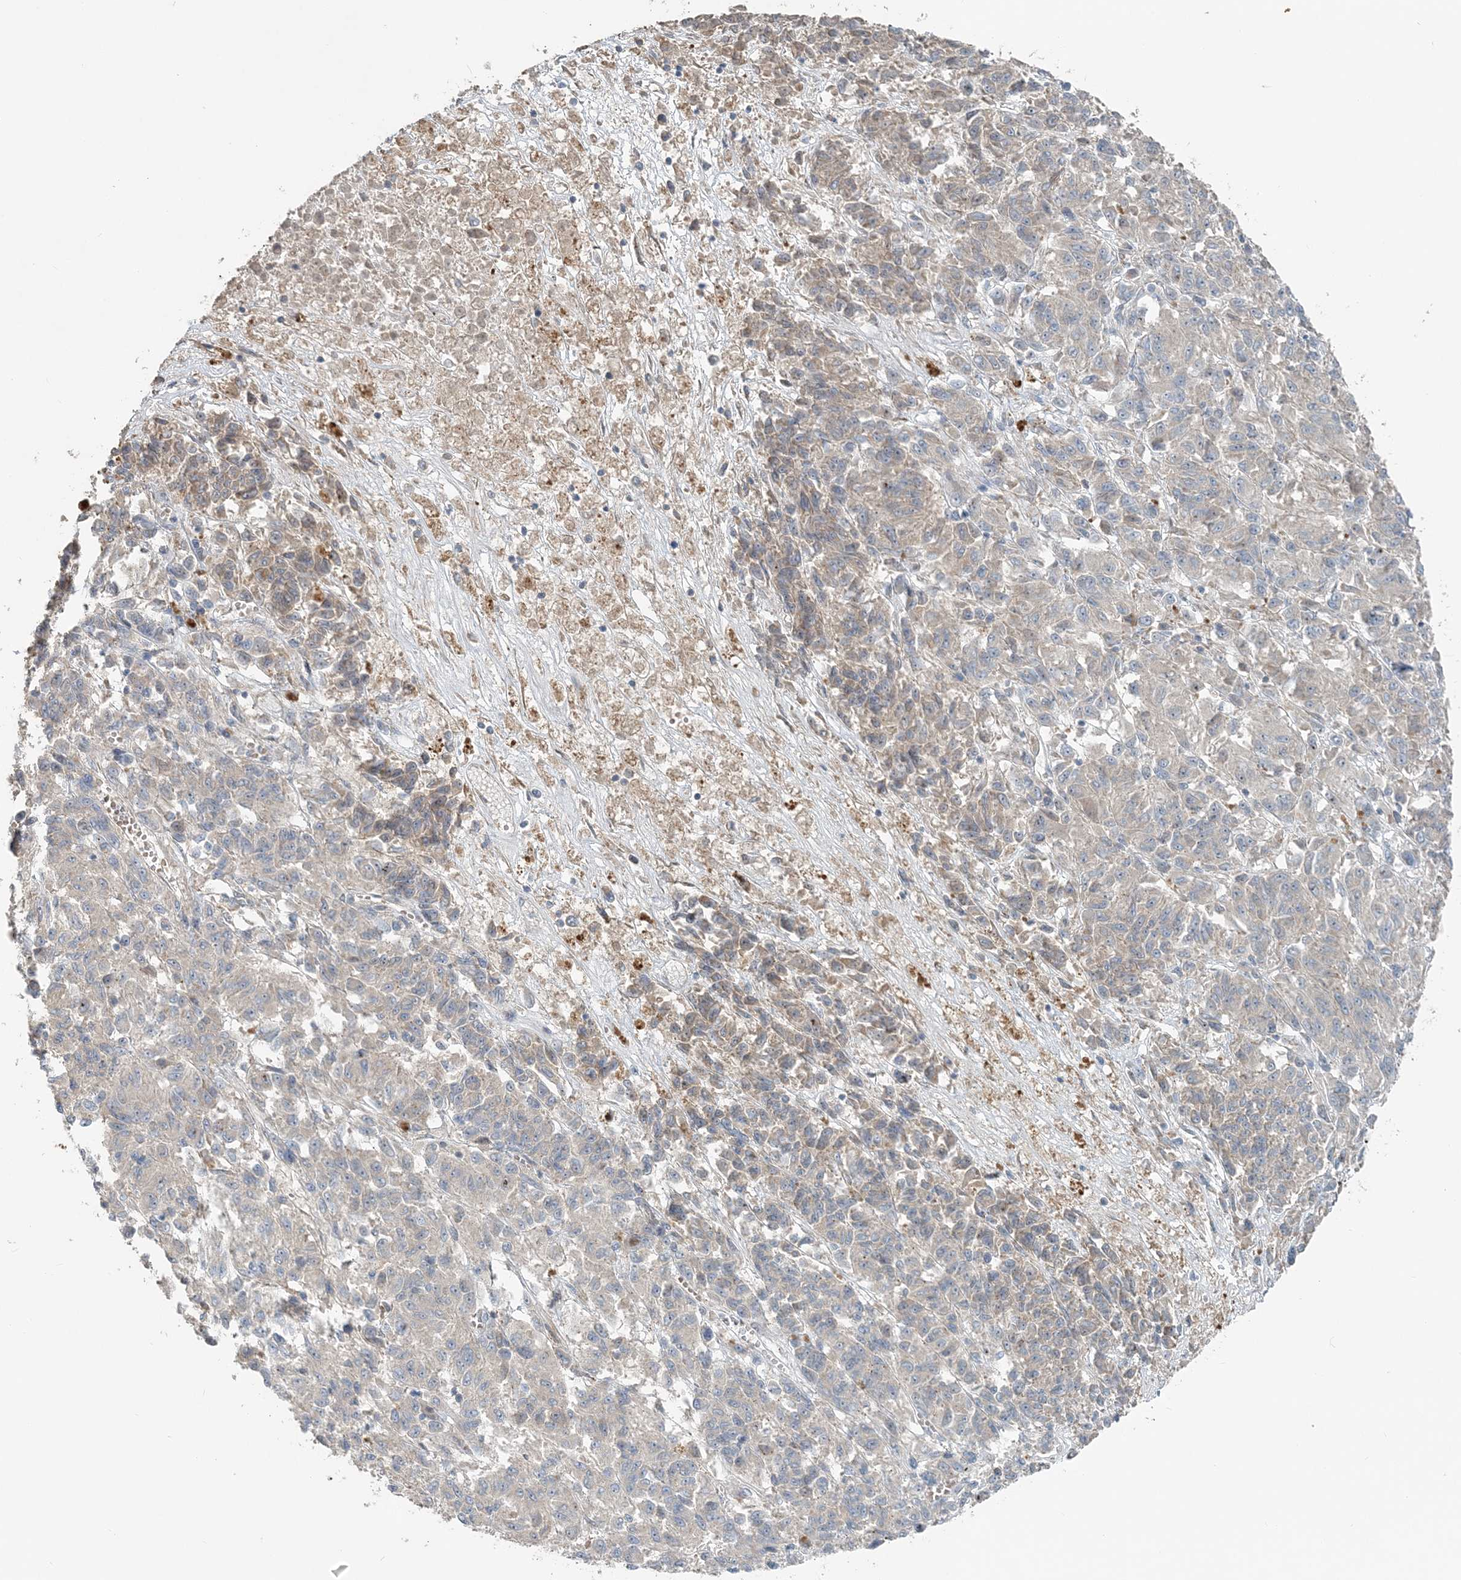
{"staining": {"intensity": "negative", "quantity": "none", "location": "none"}, "tissue": "melanoma", "cell_type": "Tumor cells", "image_type": "cancer", "snomed": [{"axis": "morphology", "description": "Malignant melanoma, Metastatic site"}, {"axis": "topography", "description": "Lung"}], "caption": "The immunohistochemistry micrograph has no significant expression in tumor cells of malignant melanoma (metastatic site) tissue.", "gene": "SLC4A10", "patient": {"sex": "male", "age": 64}}